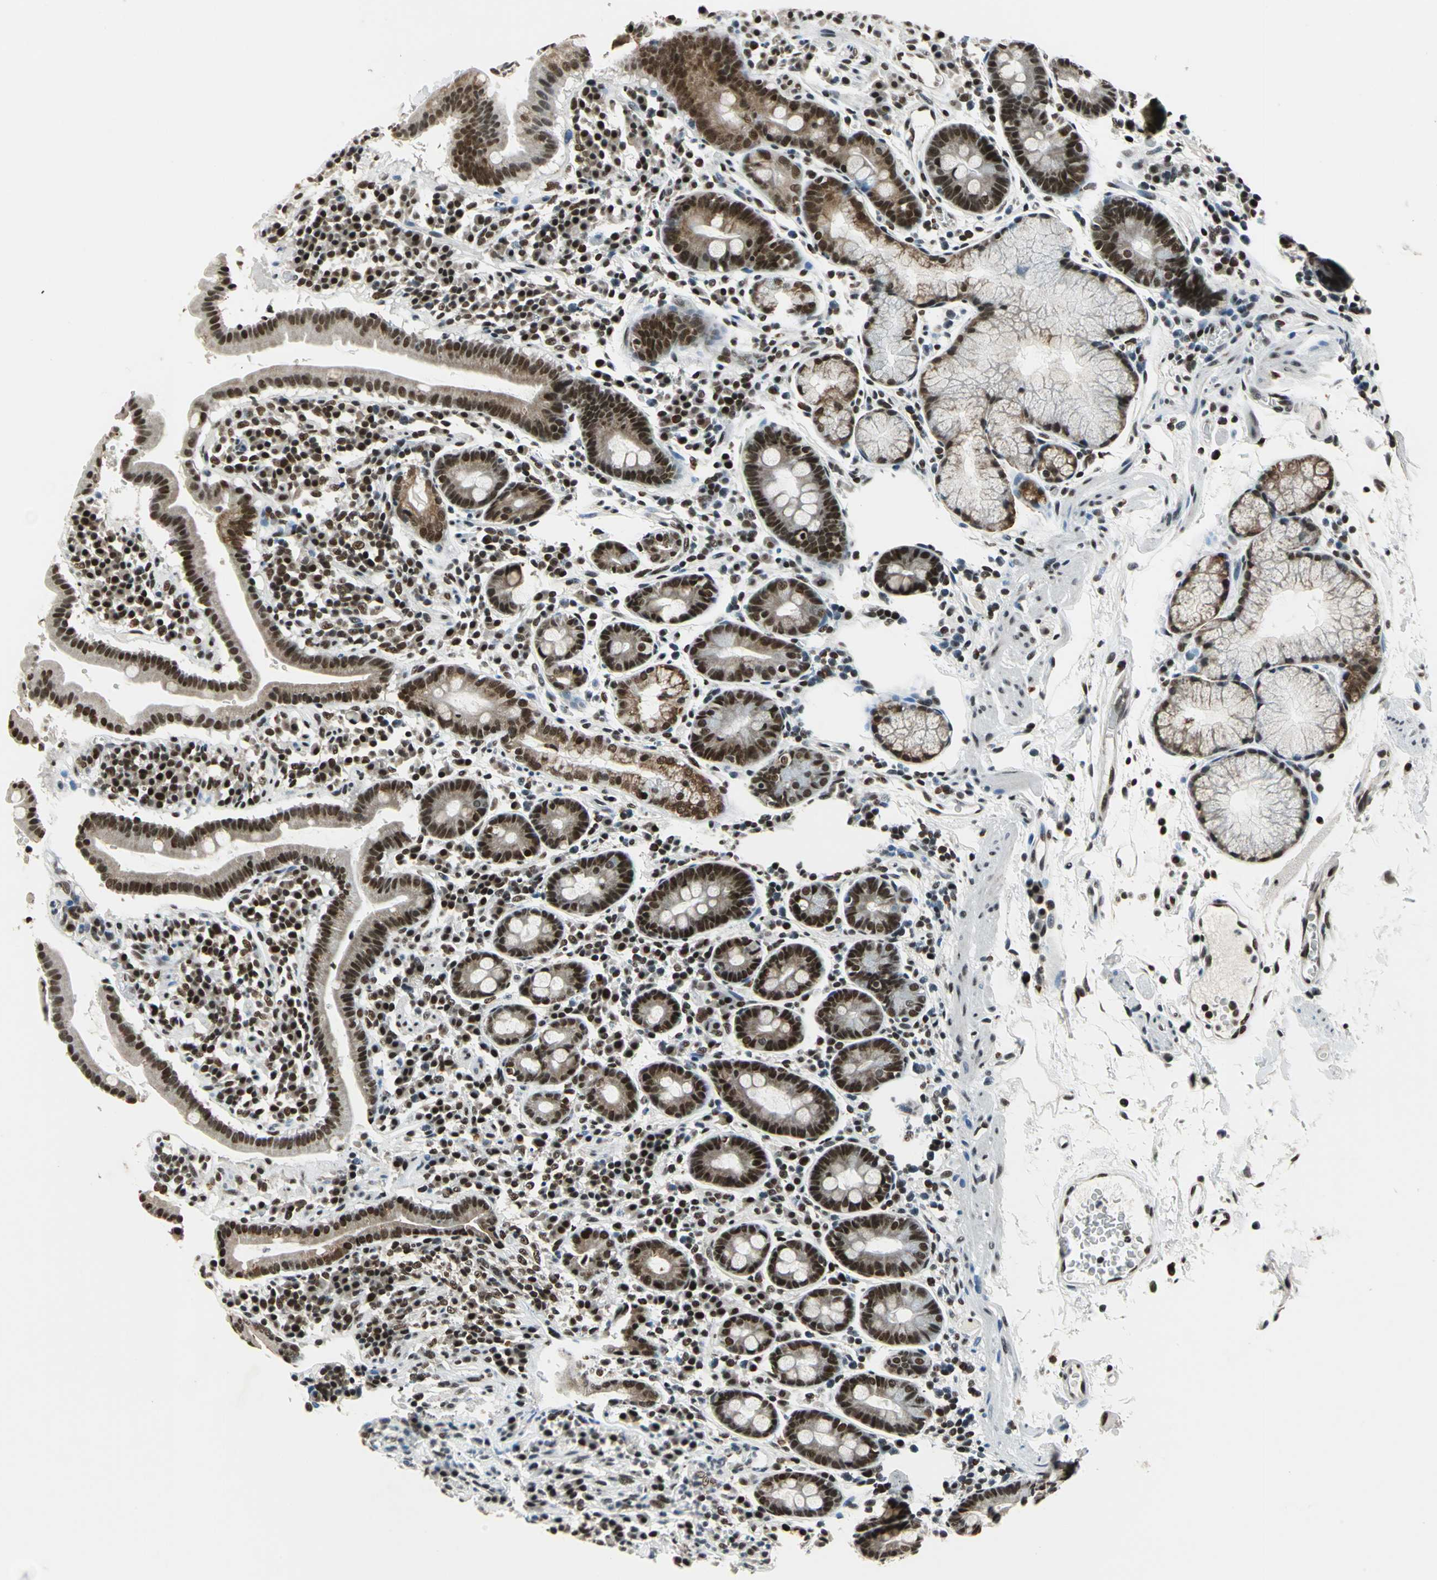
{"staining": {"intensity": "strong", "quantity": ">75%", "location": "nuclear"}, "tissue": "duodenum", "cell_type": "Glandular cells", "image_type": "normal", "snomed": [{"axis": "morphology", "description": "Normal tissue, NOS"}, {"axis": "topography", "description": "Duodenum"}], "caption": "Glandular cells exhibit high levels of strong nuclear positivity in approximately >75% of cells in unremarkable duodenum. The protein of interest is stained brown, and the nuclei are stained in blue (DAB (3,3'-diaminobenzidine) IHC with brightfield microscopy, high magnification).", "gene": "BCLAF1", "patient": {"sex": "male", "age": 50}}